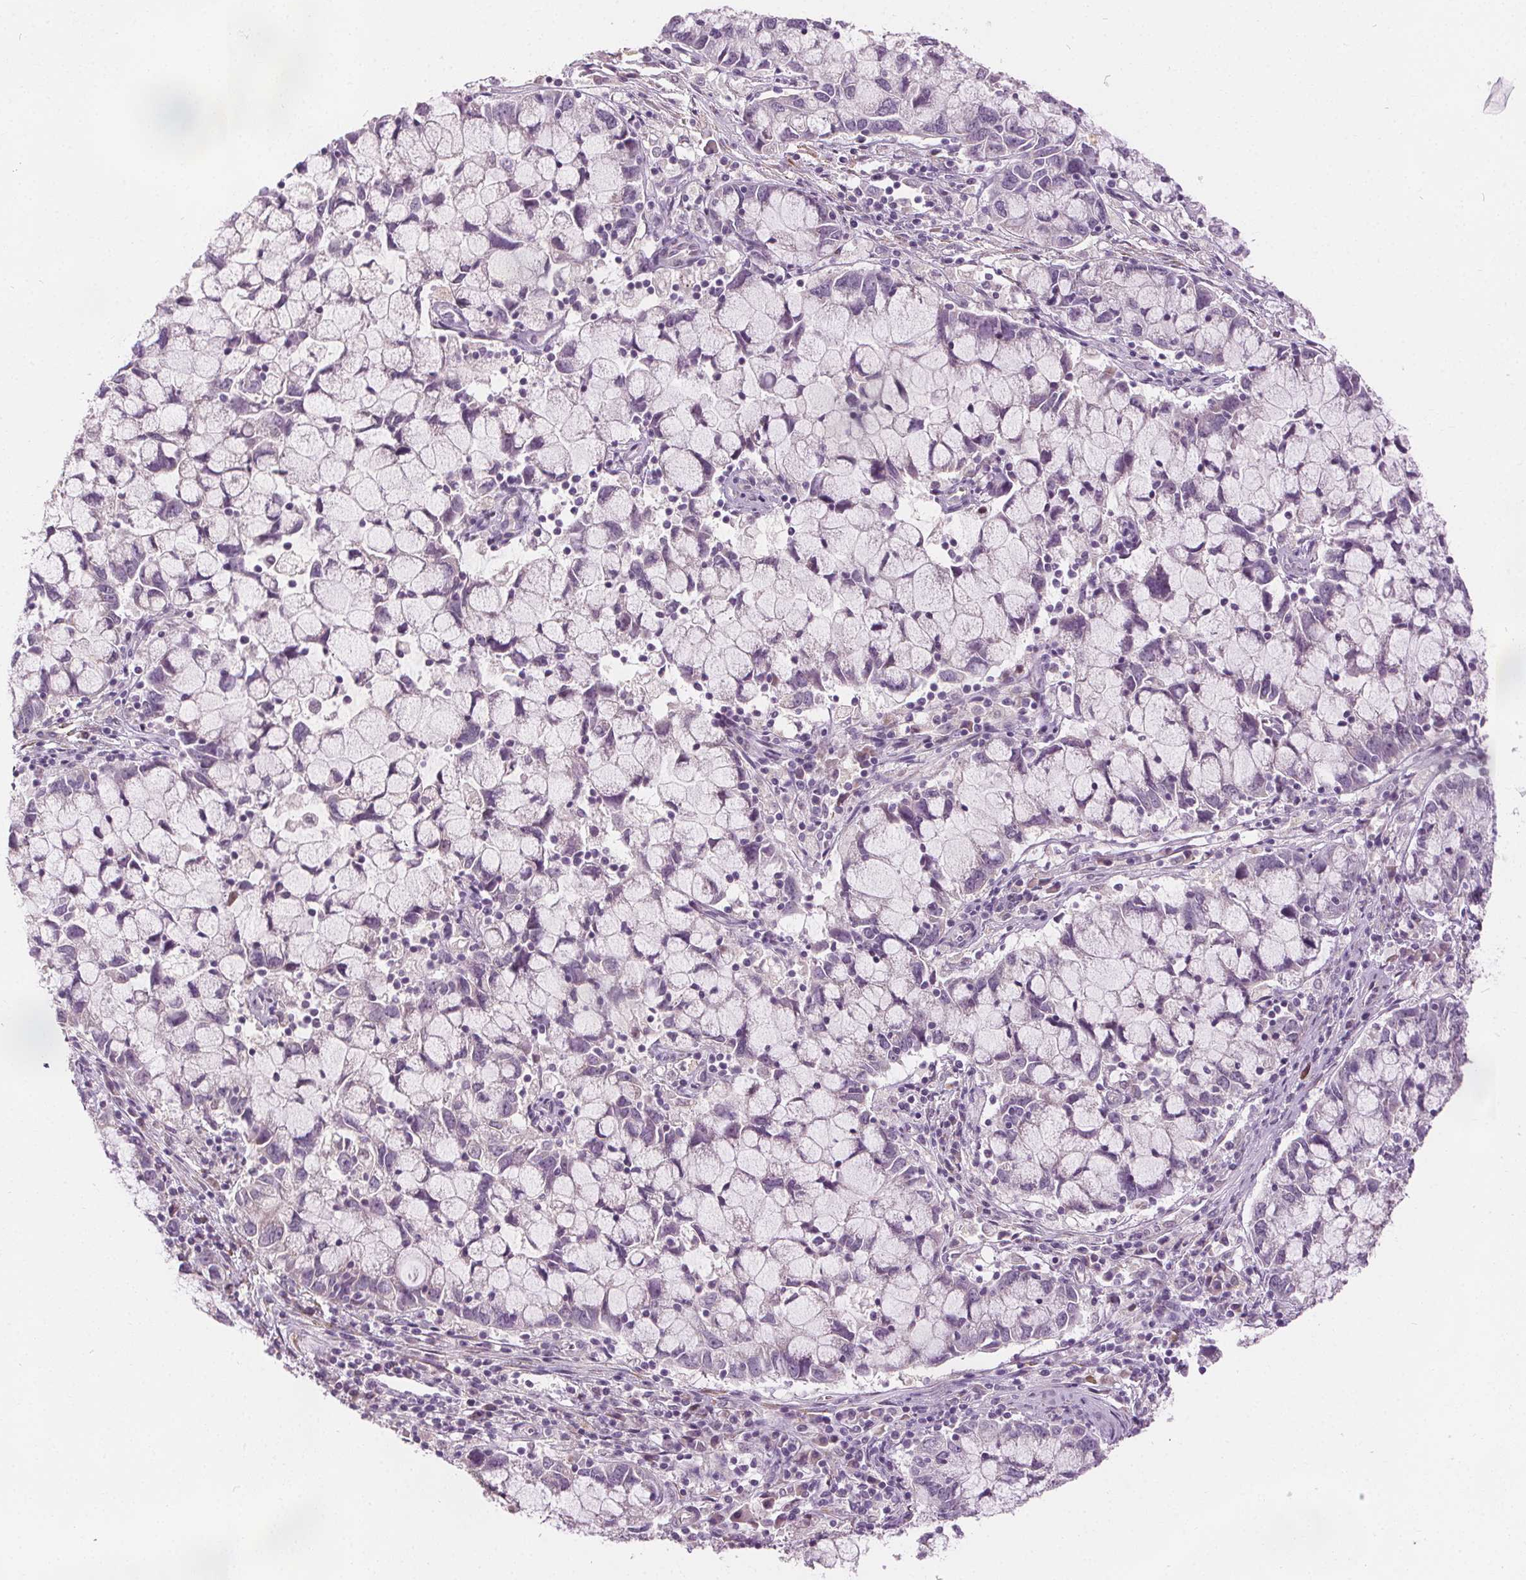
{"staining": {"intensity": "negative", "quantity": "none", "location": "none"}, "tissue": "cervical cancer", "cell_type": "Tumor cells", "image_type": "cancer", "snomed": [{"axis": "morphology", "description": "Adenocarcinoma, NOS"}, {"axis": "topography", "description": "Cervix"}], "caption": "Tumor cells are negative for brown protein staining in cervical adenocarcinoma.", "gene": "ACOX2", "patient": {"sex": "female", "age": 40}}